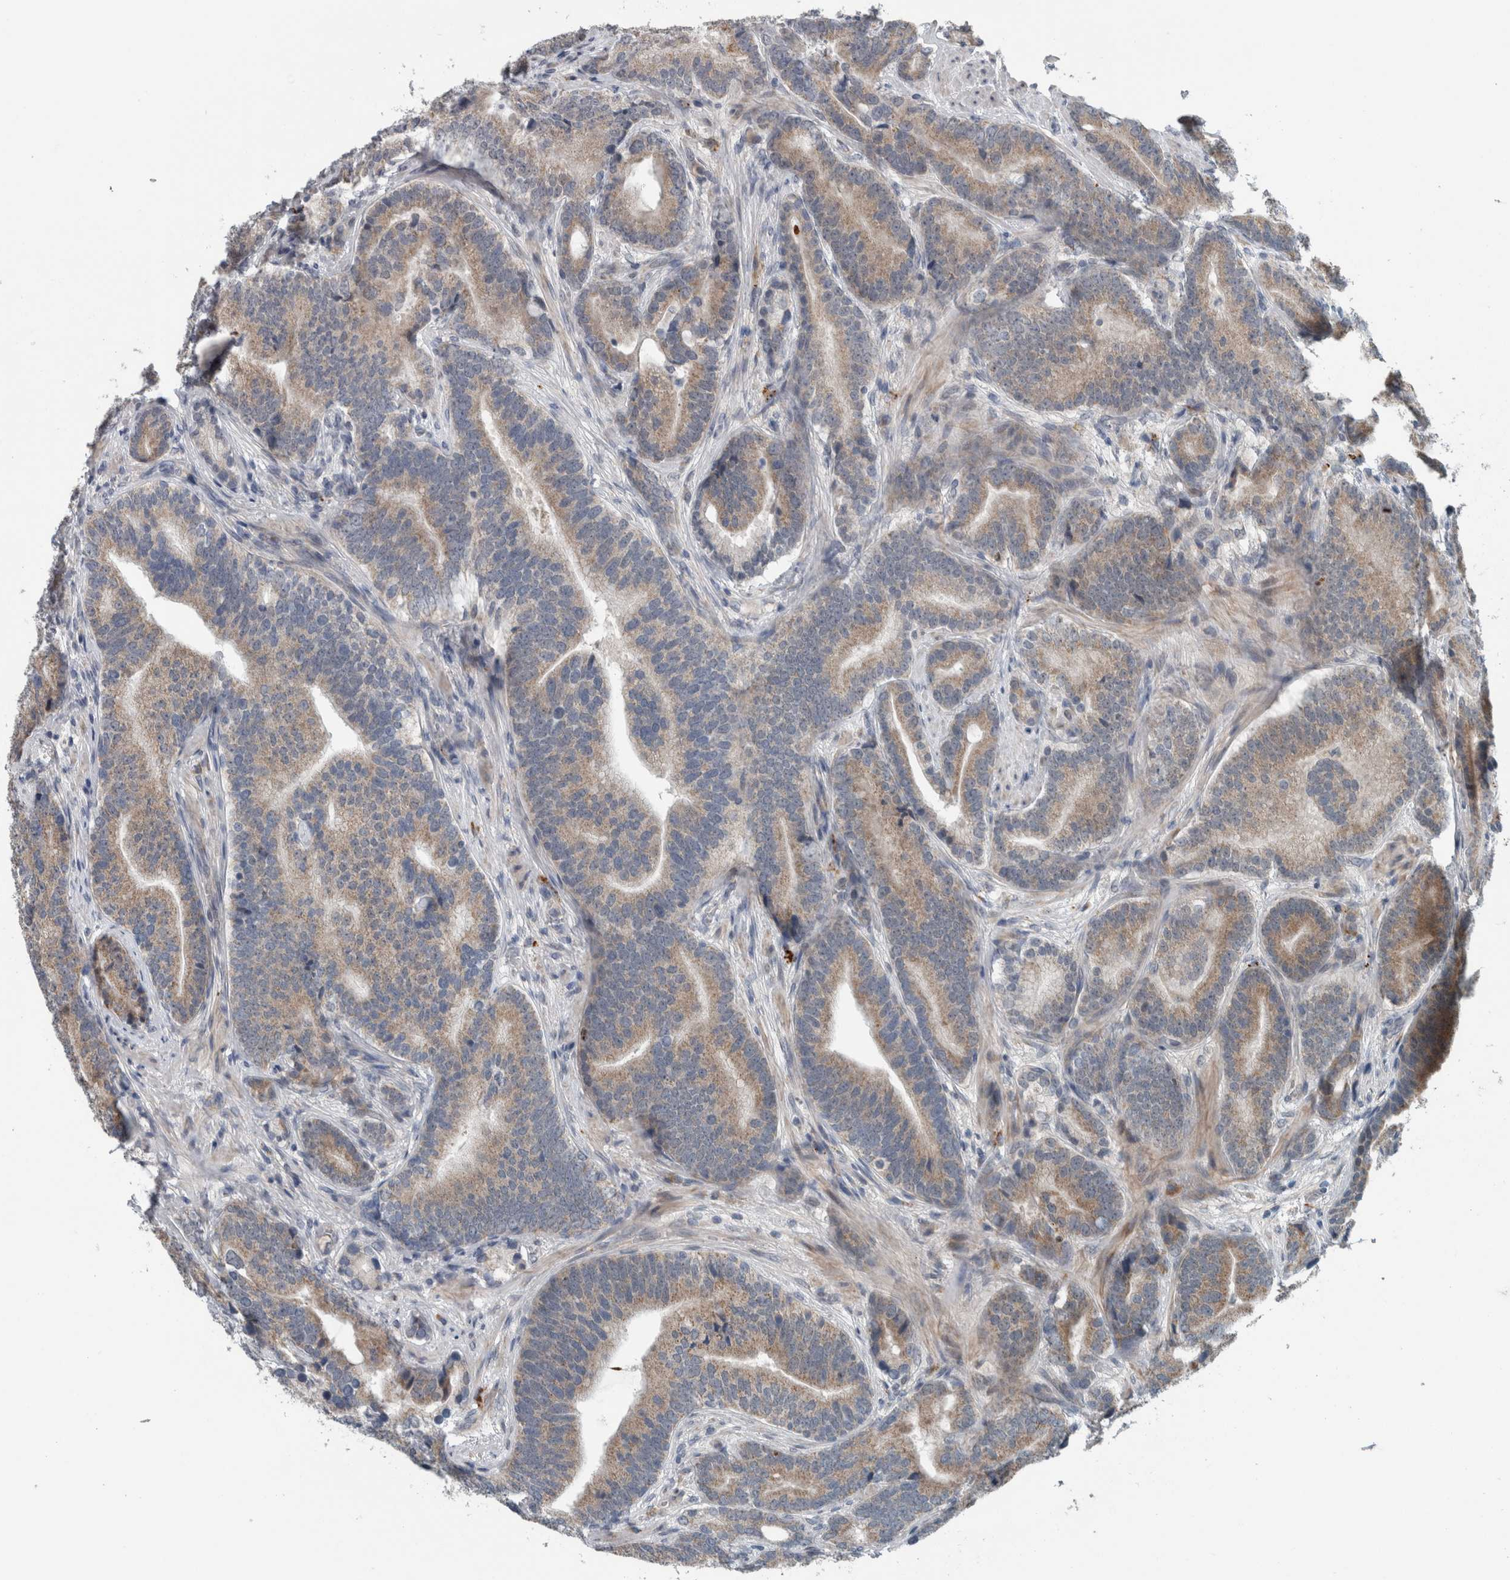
{"staining": {"intensity": "weak", "quantity": ">75%", "location": "cytoplasmic/membranous"}, "tissue": "prostate cancer", "cell_type": "Tumor cells", "image_type": "cancer", "snomed": [{"axis": "morphology", "description": "Adenocarcinoma, High grade"}, {"axis": "topography", "description": "Prostate"}], "caption": "Protein expression analysis of human prostate cancer reveals weak cytoplasmic/membranous expression in approximately >75% of tumor cells. (Stains: DAB (3,3'-diaminobenzidine) in brown, nuclei in blue, Microscopy: brightfield microscopy at high magnification).", "gene": "GBA2", "patient": {"sex": "male", "age": 55}}